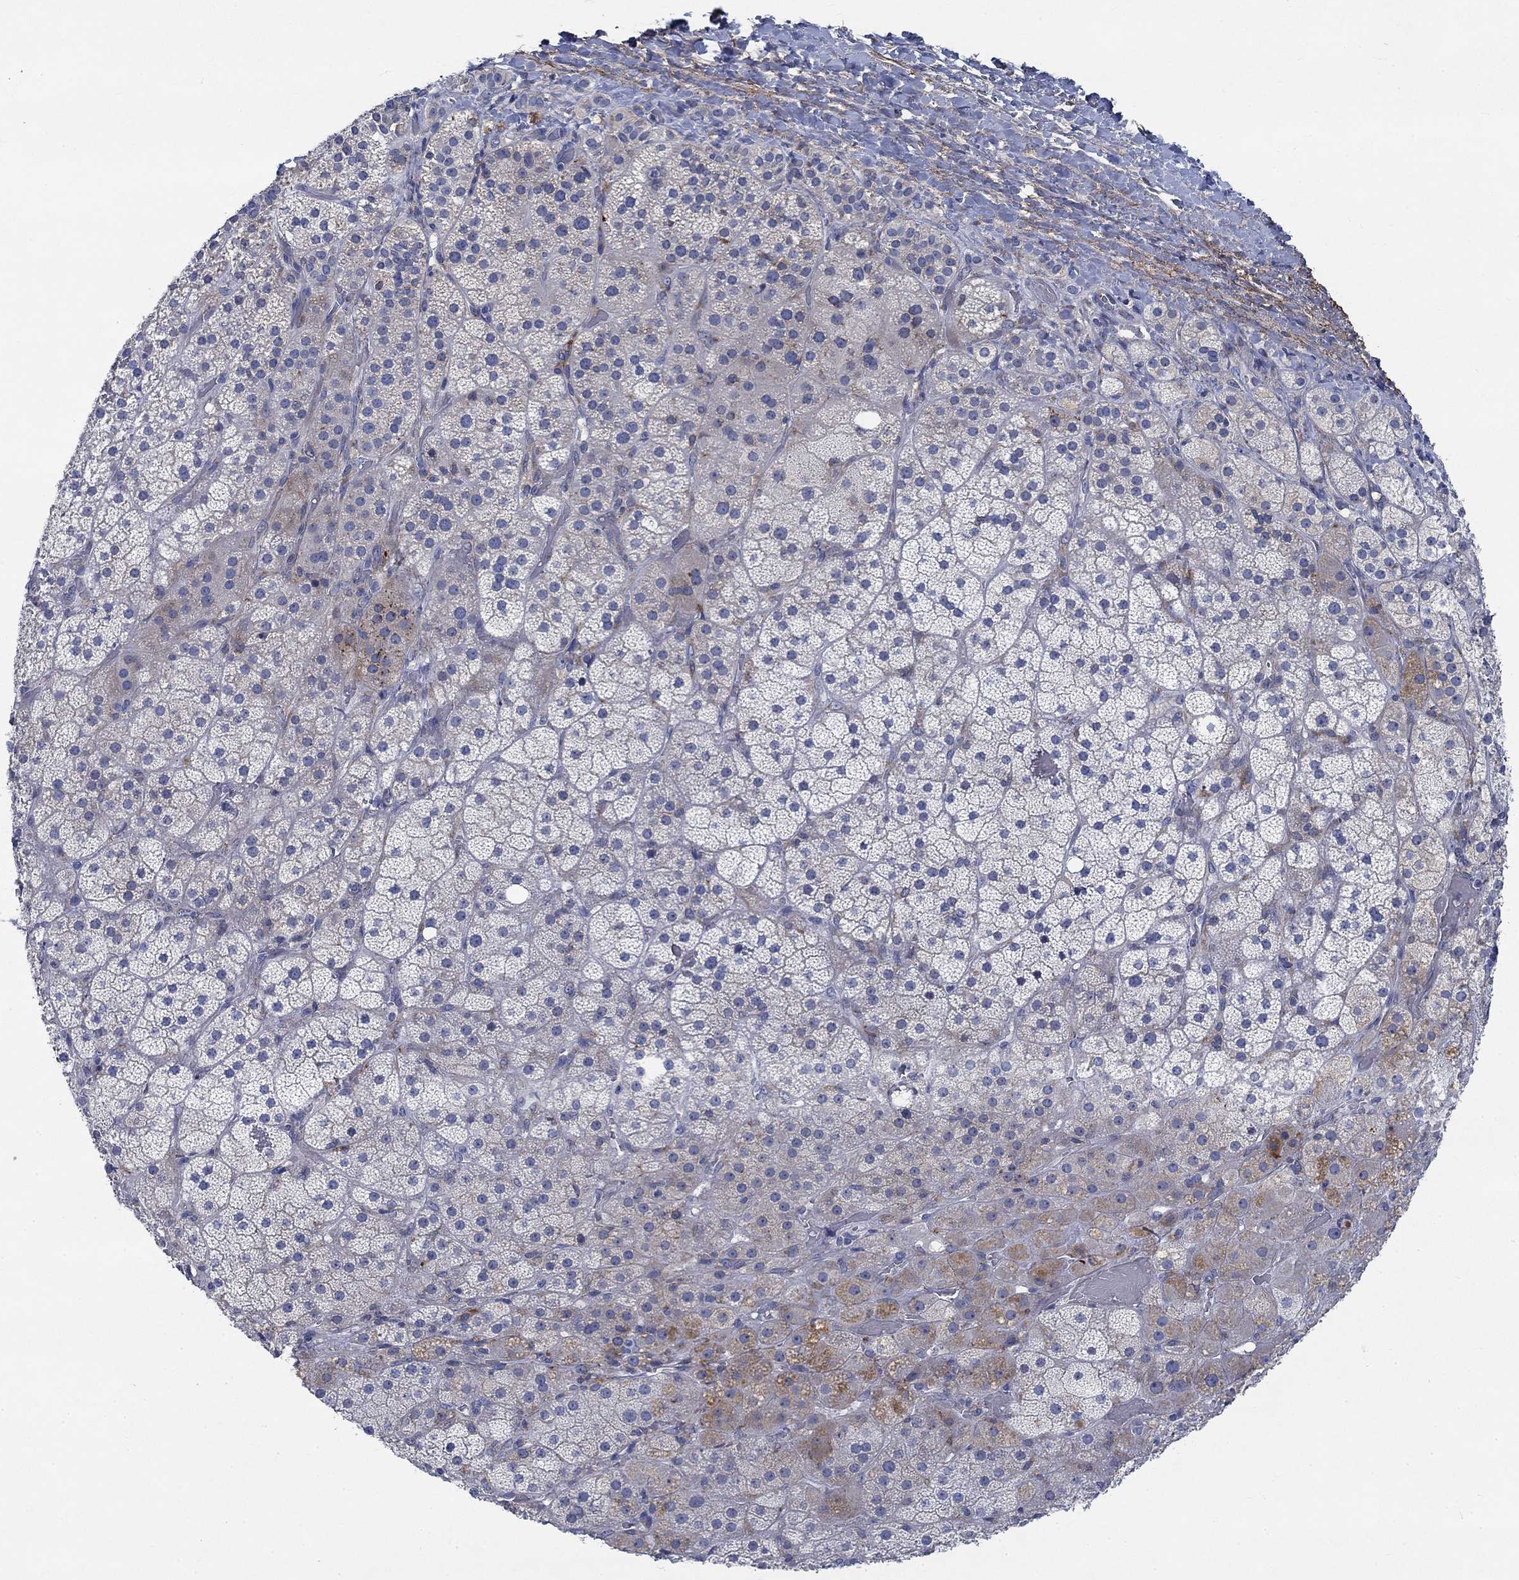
{"staining": {"intensity": "negative", "quantity": "none", "location": "none"}, "tissue": "adrenal gland", "cell_type": "Glandular cells", "image_type": "normal", "snomed": [{"axis": "morphology", "description": "Normal tissue, NOS"}, {"axis": "topography", "description": "Adrenal gland"}], "caption": "An immunohistochemistry image of normal adrenal gland is shown. There is no staining in glandular cells of adrenal gland. (Stains: DAB immunohistochemistry (IHC) with hematoxylin counter stain, Microscopy: brightfield microscopy at high magnification).", "gene": "MMP24", "patient": {"sex": "male", "age": 57}}